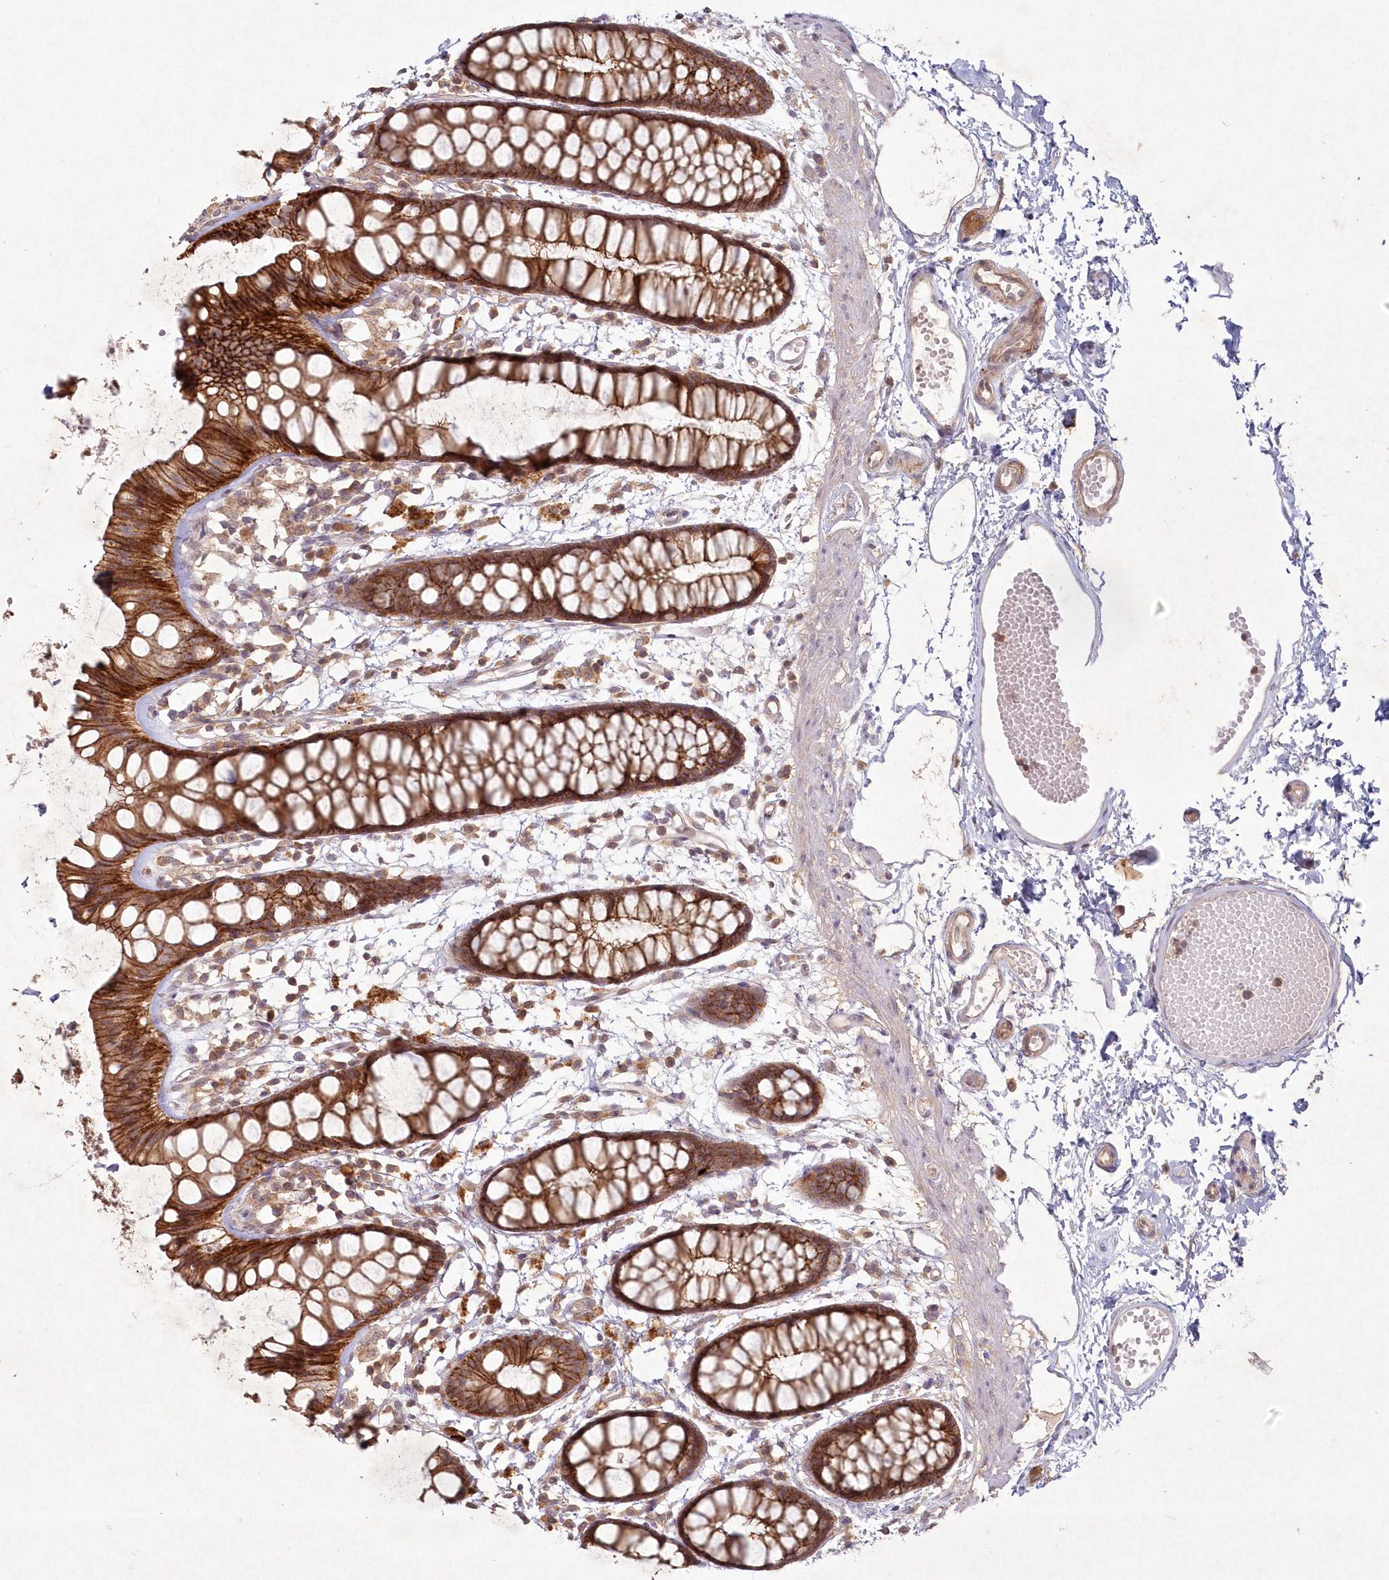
{"staining": {"intensity": "strong", "quantity": ">75%", "location": "cytoplasmic/membranous"}, "tissue": "rectum", "cell_type": "Glandular cells", "image_type": "normal", "snomed": [{"axis": "morphology", "description": "Normal tissue, NOS"}, {"axis": "topography", "description": "Rectum"}], "caption": "Unremarkable rectum was stained to show a protein in brown. There is high levels of strong cytoplasmic/membranous staining in about >75% of glandular cells. Using DAB (brown) and hematoxylin (blue) stains, captured at high magnification using brightfield microscopy.", "gene": "TOGARAM2", "patient": {"sex": "female", "age": 66}}